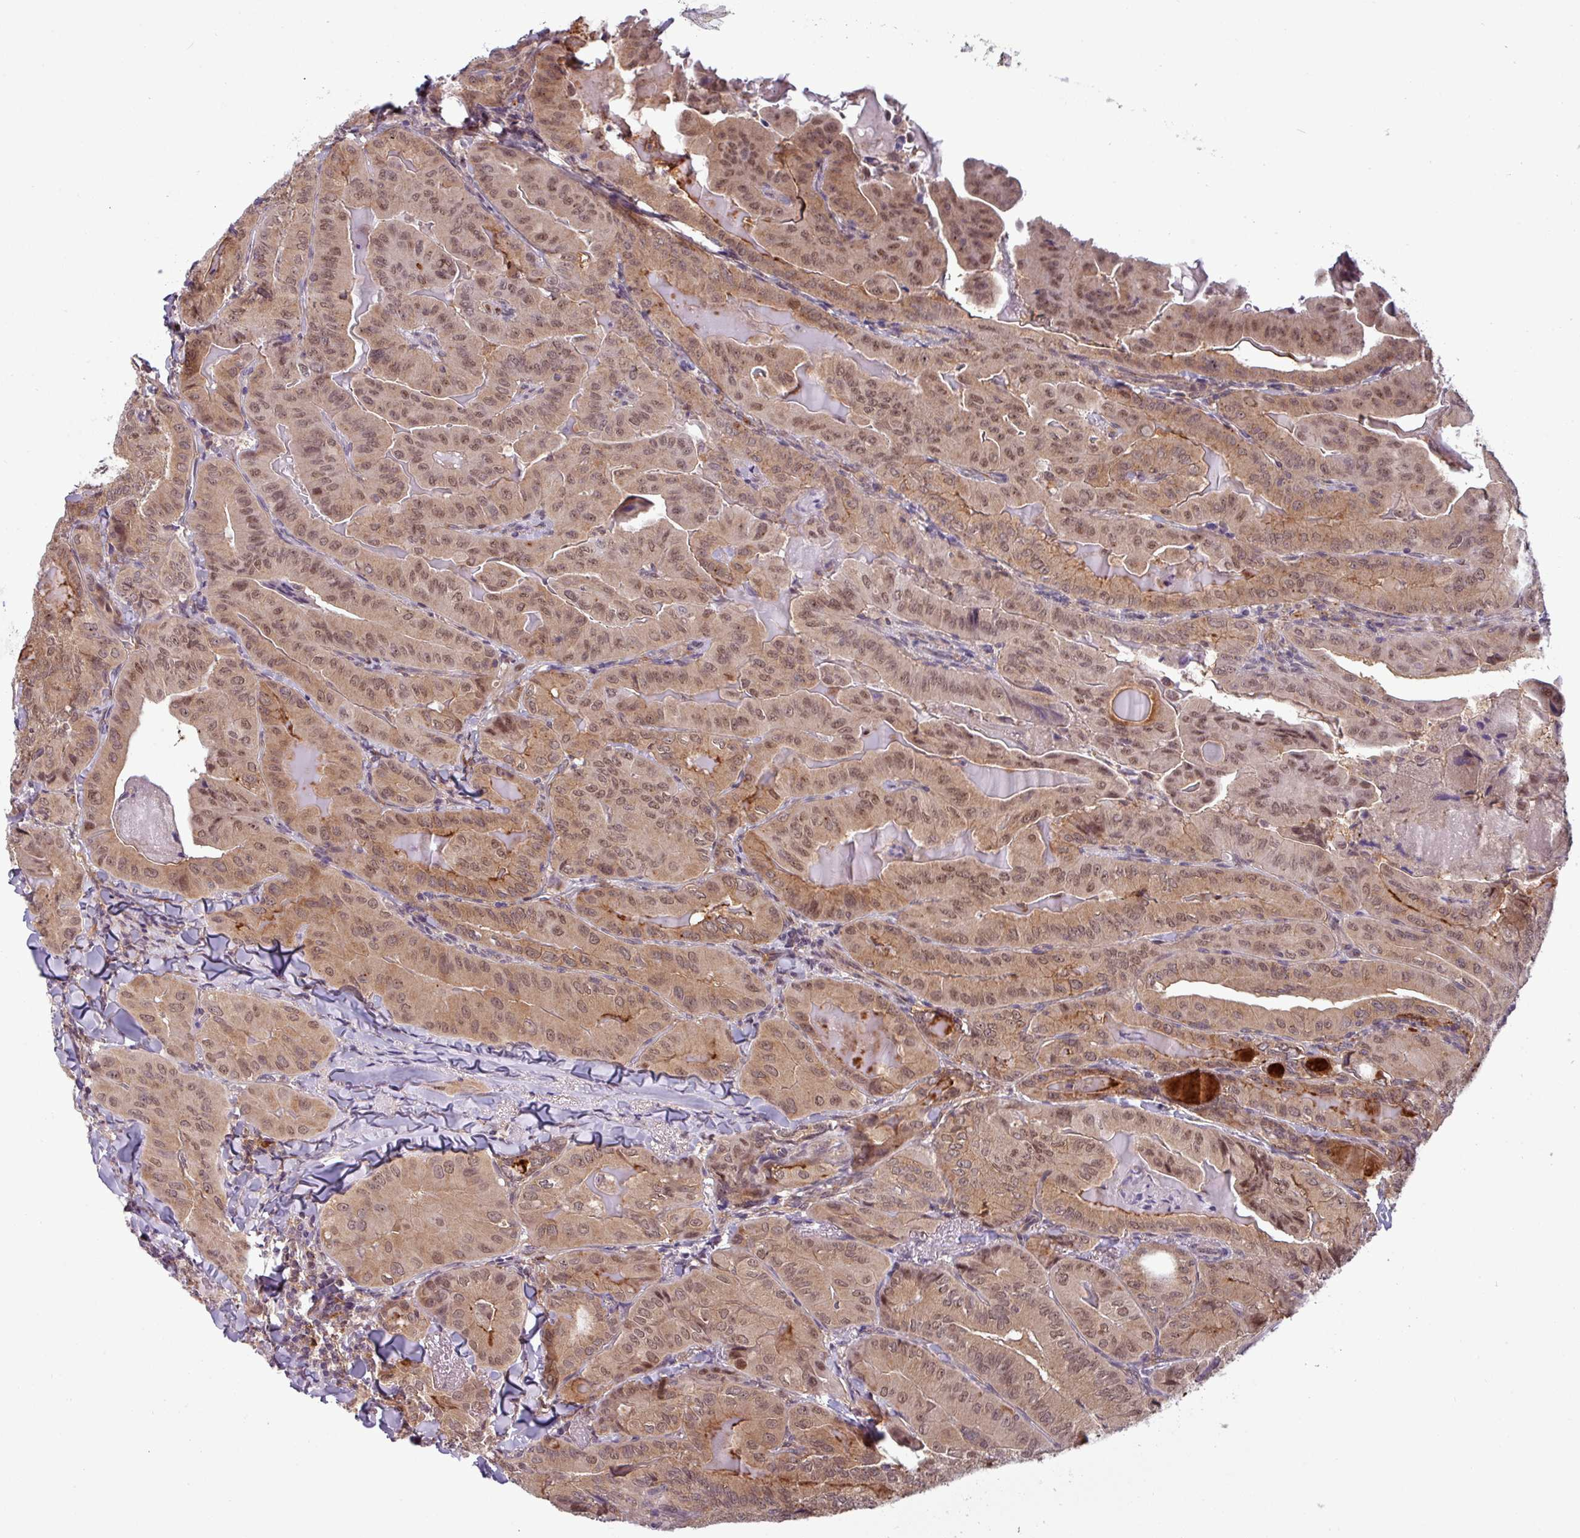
{"staining": {"intensity": "moderate", "quantity": ">75%", "location": "cytoplasmic/membranous,nuclear"}, "tissue": "thyroid cancer", "cell_type": "Tumor cells", "image_type": "cancer", "snomed": [{"axis": "morphology", "description": "Papillary adenocarcinoma, NOS"}, {"axis": "topography", "description": "Thyroid gland"}], "caption": "Thyroid cancer stained with a protein marker shows moderate staining in tumor cells.", "gene": "NPFFR1", "patient": {"sex": "female", "age": 68}}